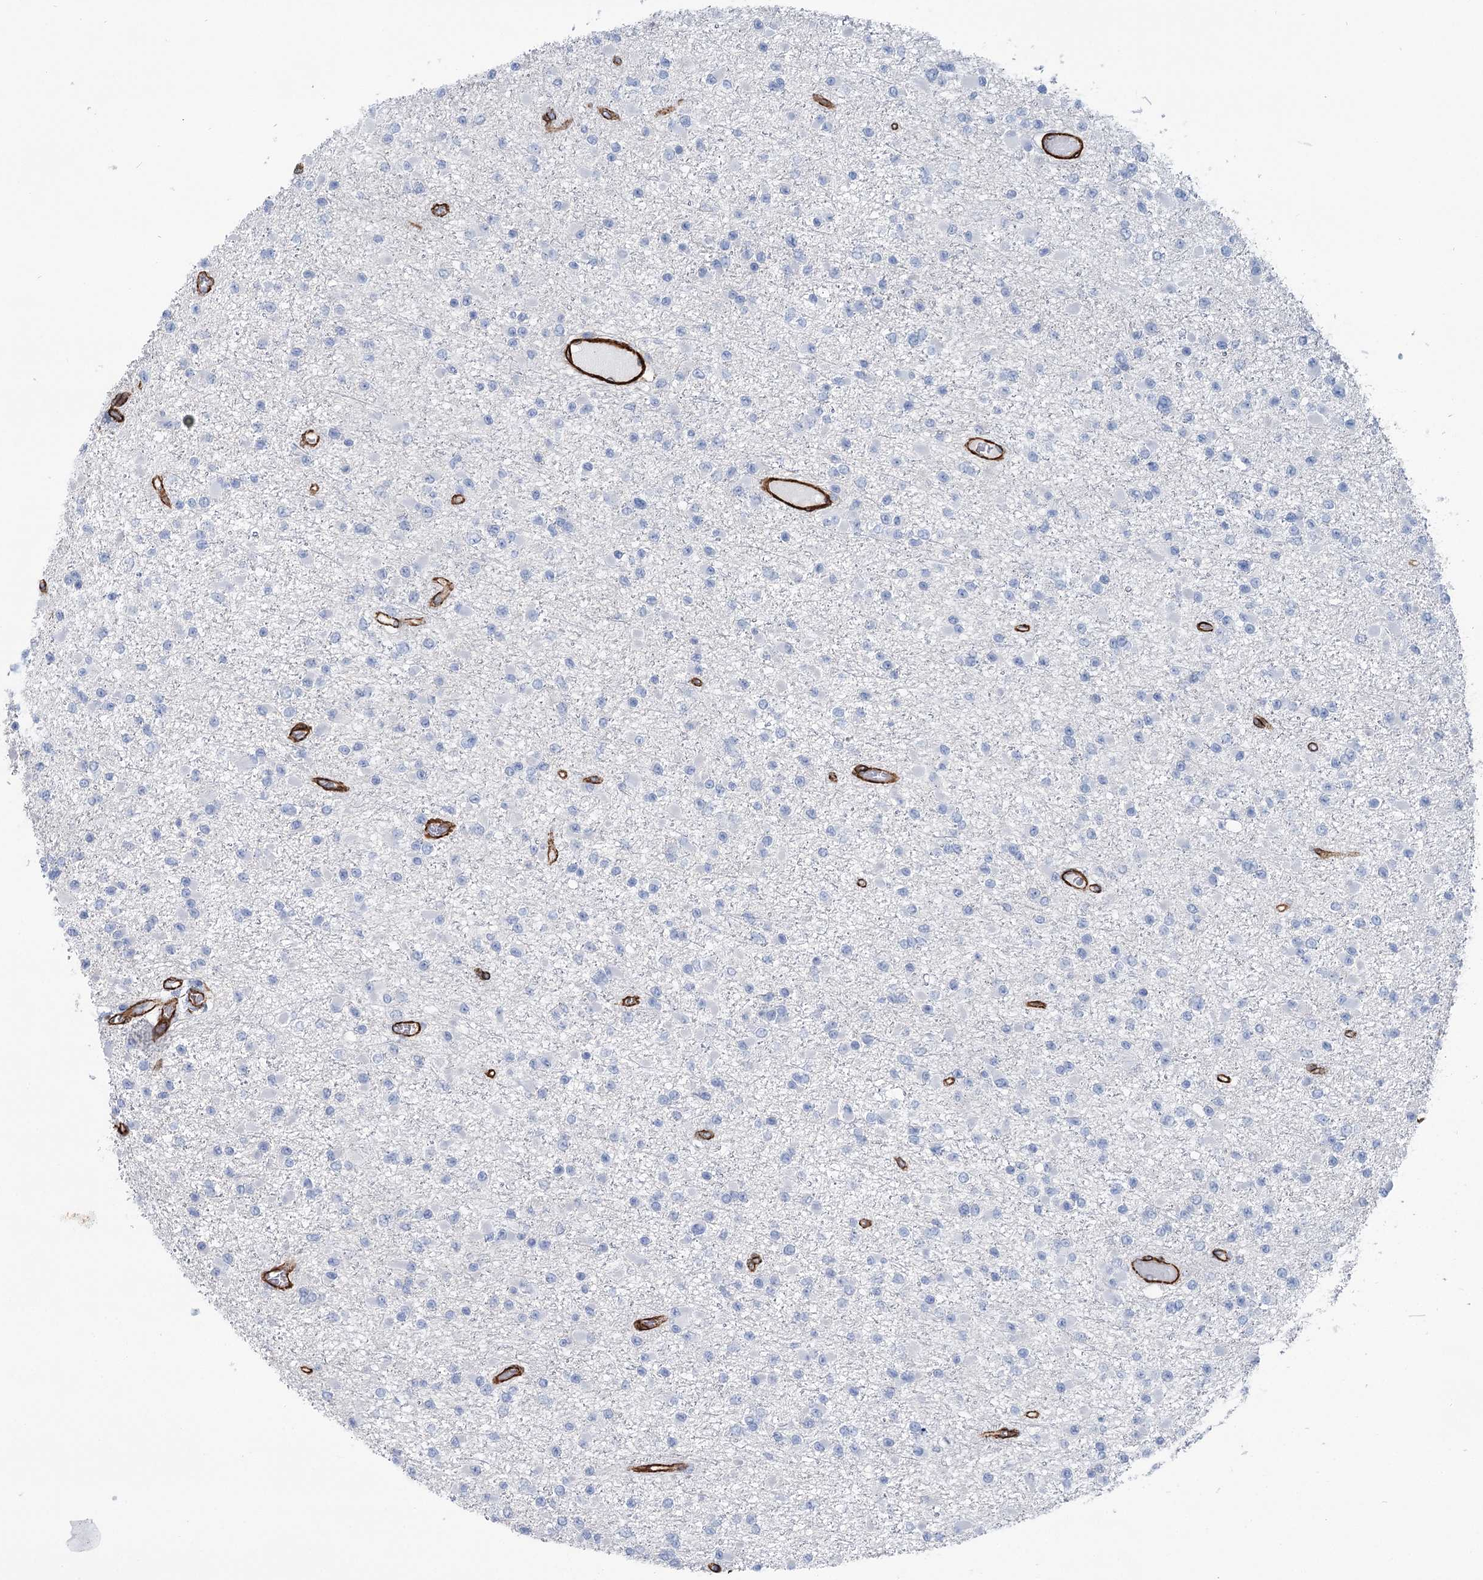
{"staining": {"intensity": "negative", "quantity": "none", "location": "none"}, "tissue": "glioma", "cell_type": "Tumor cells", "image_type": "cancer", "snomed": [{"axis": "morphology", "description": "Glioma, malignant, Low grade"}, {"axis": "topography", "description": "Brain"}], "caption": "A histopathology image of malignant glioma (low-grade) stained for a protein exhibits no brown staining in tumor cells. Brightfield microscopy of immunohistochemistry (IHC) stained with DAB (brown) and hematoxylin (blue), captured at high magnification.", "gene": "IQSEC1", "patient": {"sex": "female", "age": 22}}